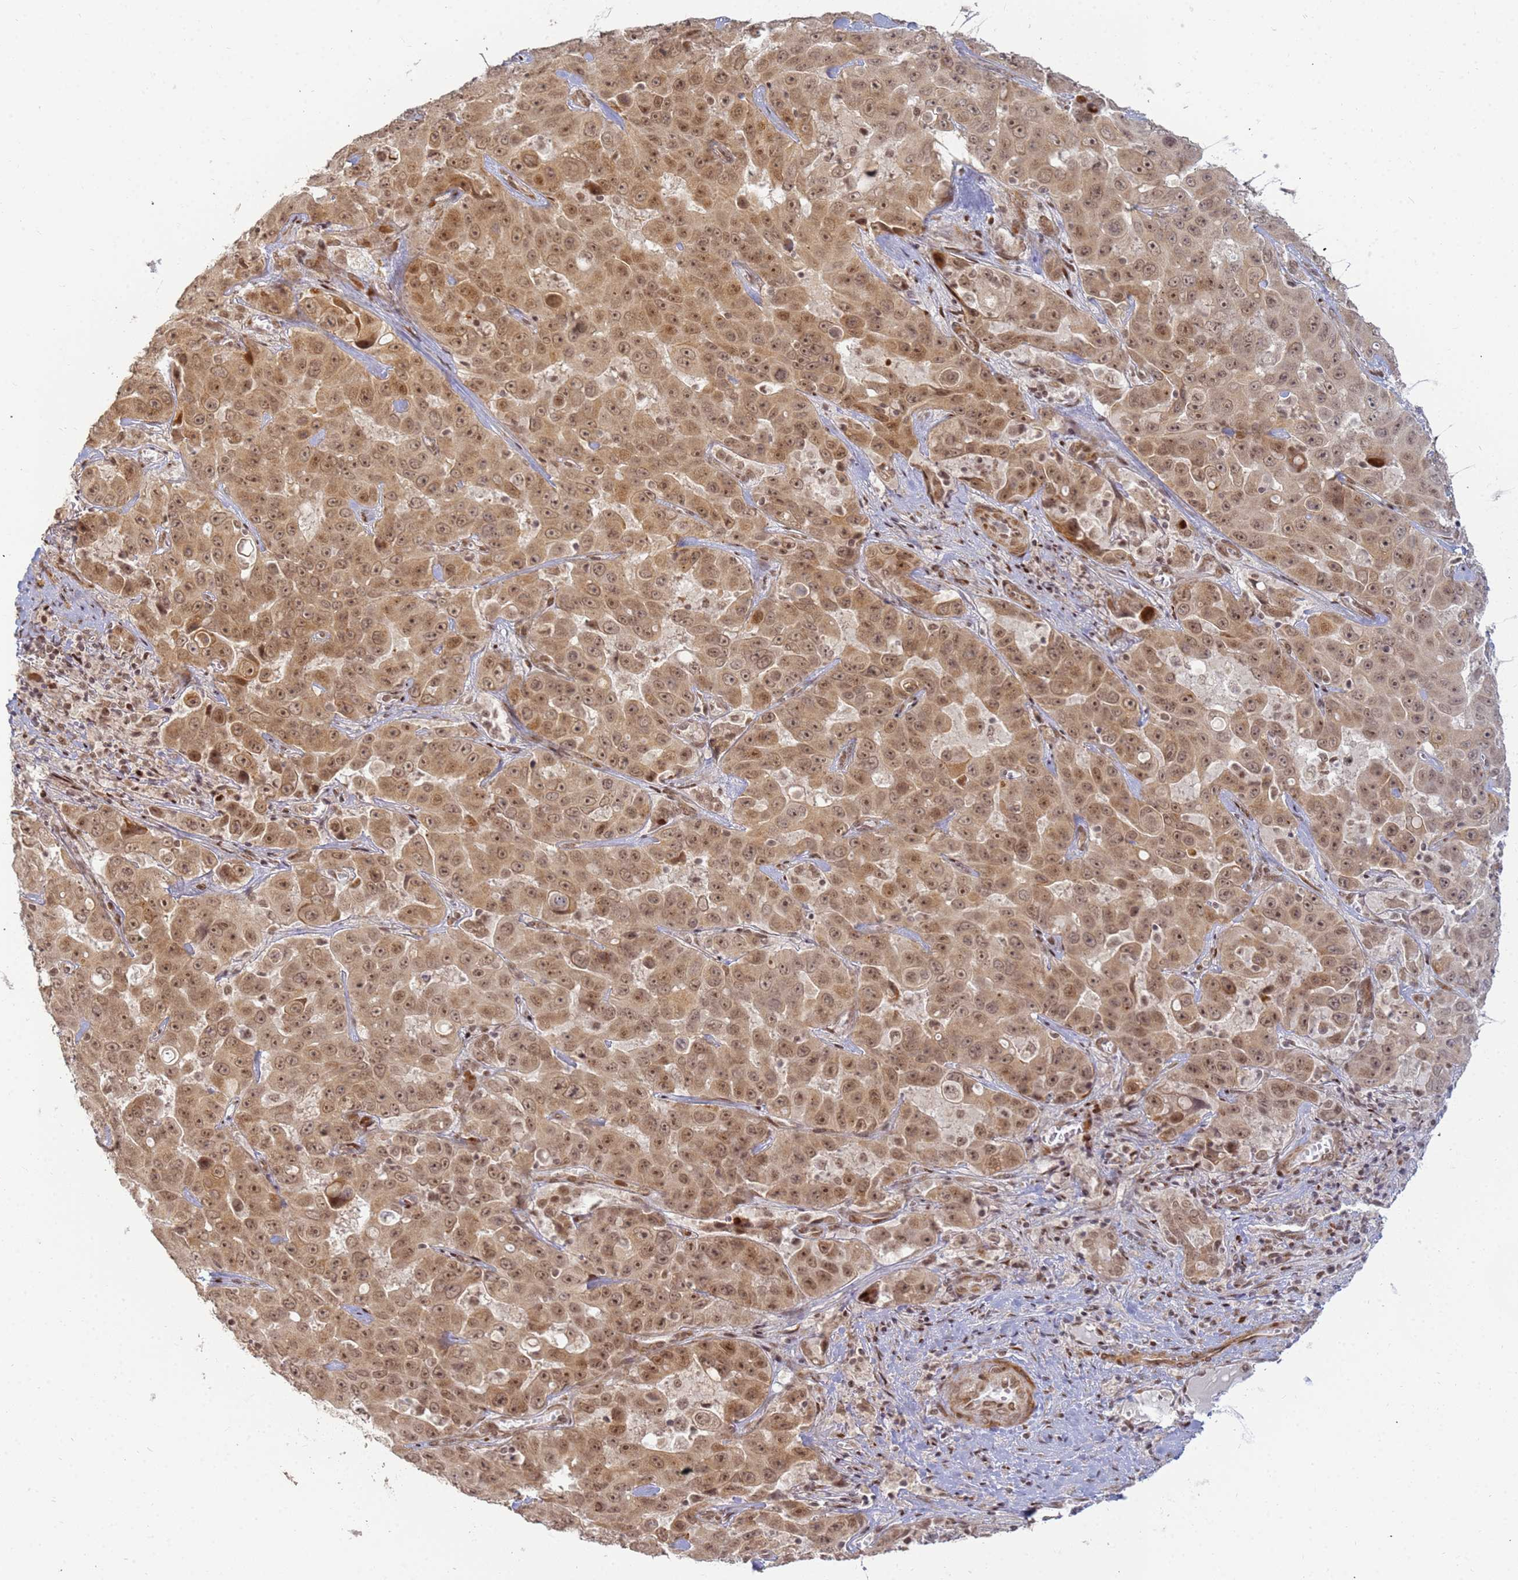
{"staining": {"intensity": "moderate", "quantity": ">75%", "location": "cytoplasmic/membranous,nuclear"}, "tissue": "liver cancer", "cell_type": "Tumor cells", "image_type": "cancer", "snomed": [{"axis": "morphology", "description": "Cholangiocarcinoma"}, {"axis": "topography", "description": "Liver"}], "caption": "Immunohistochemical staining of liver cholangiocarcinoma demonstrates medium levels of moderate cytoplasmic/membranous and nuclear expression in about >75% of tumor cells.", "gene": "ABCA2", "patient": {"sex": "female", "age": 52}}